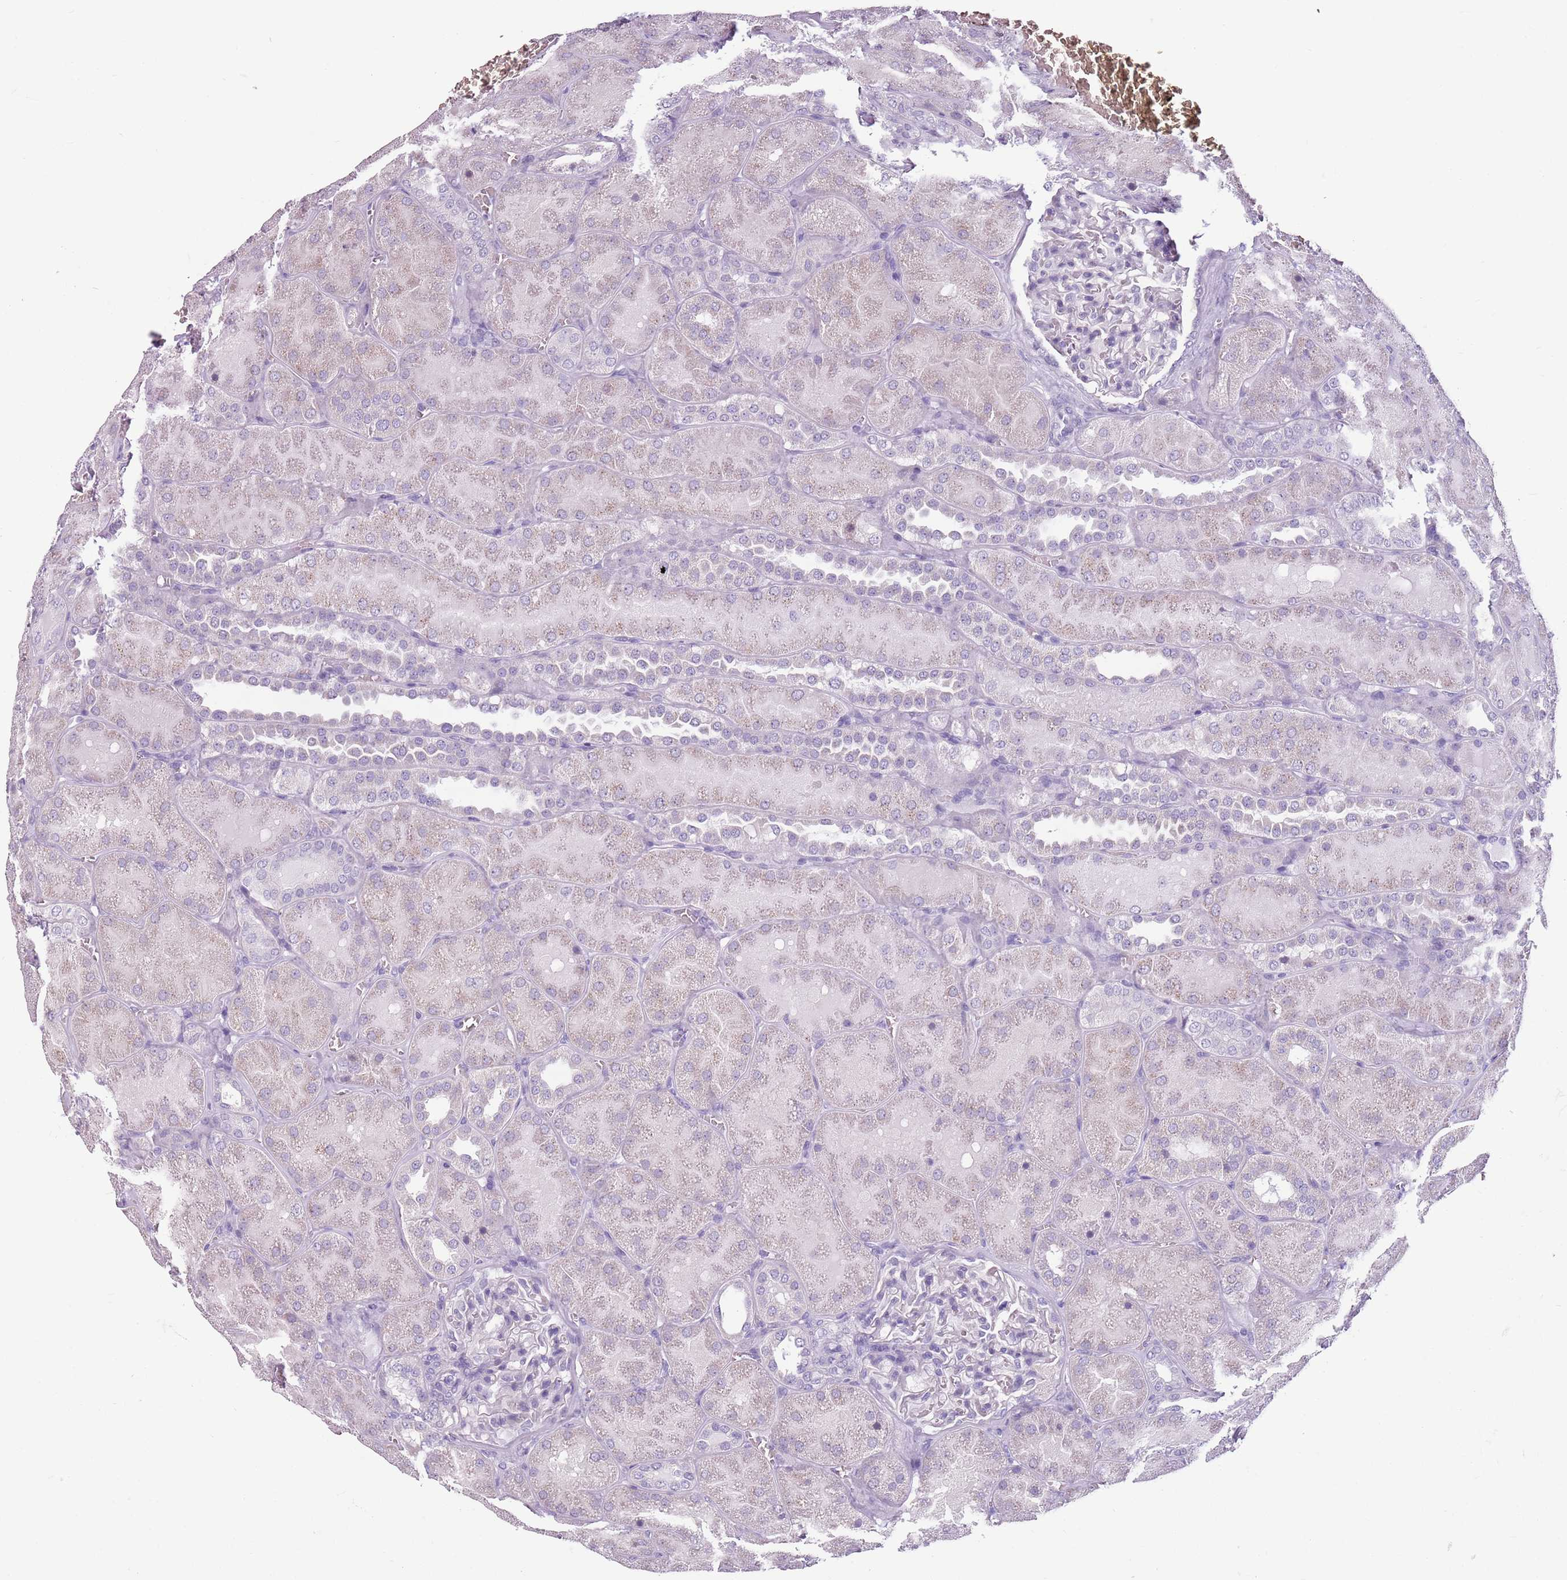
{"staining": {"intensity": "negative", "quantity": "none", "location": "none"}, "tissue": "kidney", "cell_type": "Cells in glomeruli", "image_type": "normal", "snomed": [{"axis": "morphology", "description": "Normal tissue, NOS"}, {"axis": "topography", "description": "Kidney"}], "caption": "Protein analysis of benign kidney demonstrates no significant positivity in cells in glomeruli. (DAB (3,3'-diaminobenzidine) IHC visualized using brightfield microscopy, high magnification).", "gene": "SPESP1", "patient": {"sex": "male", "age": 28}}